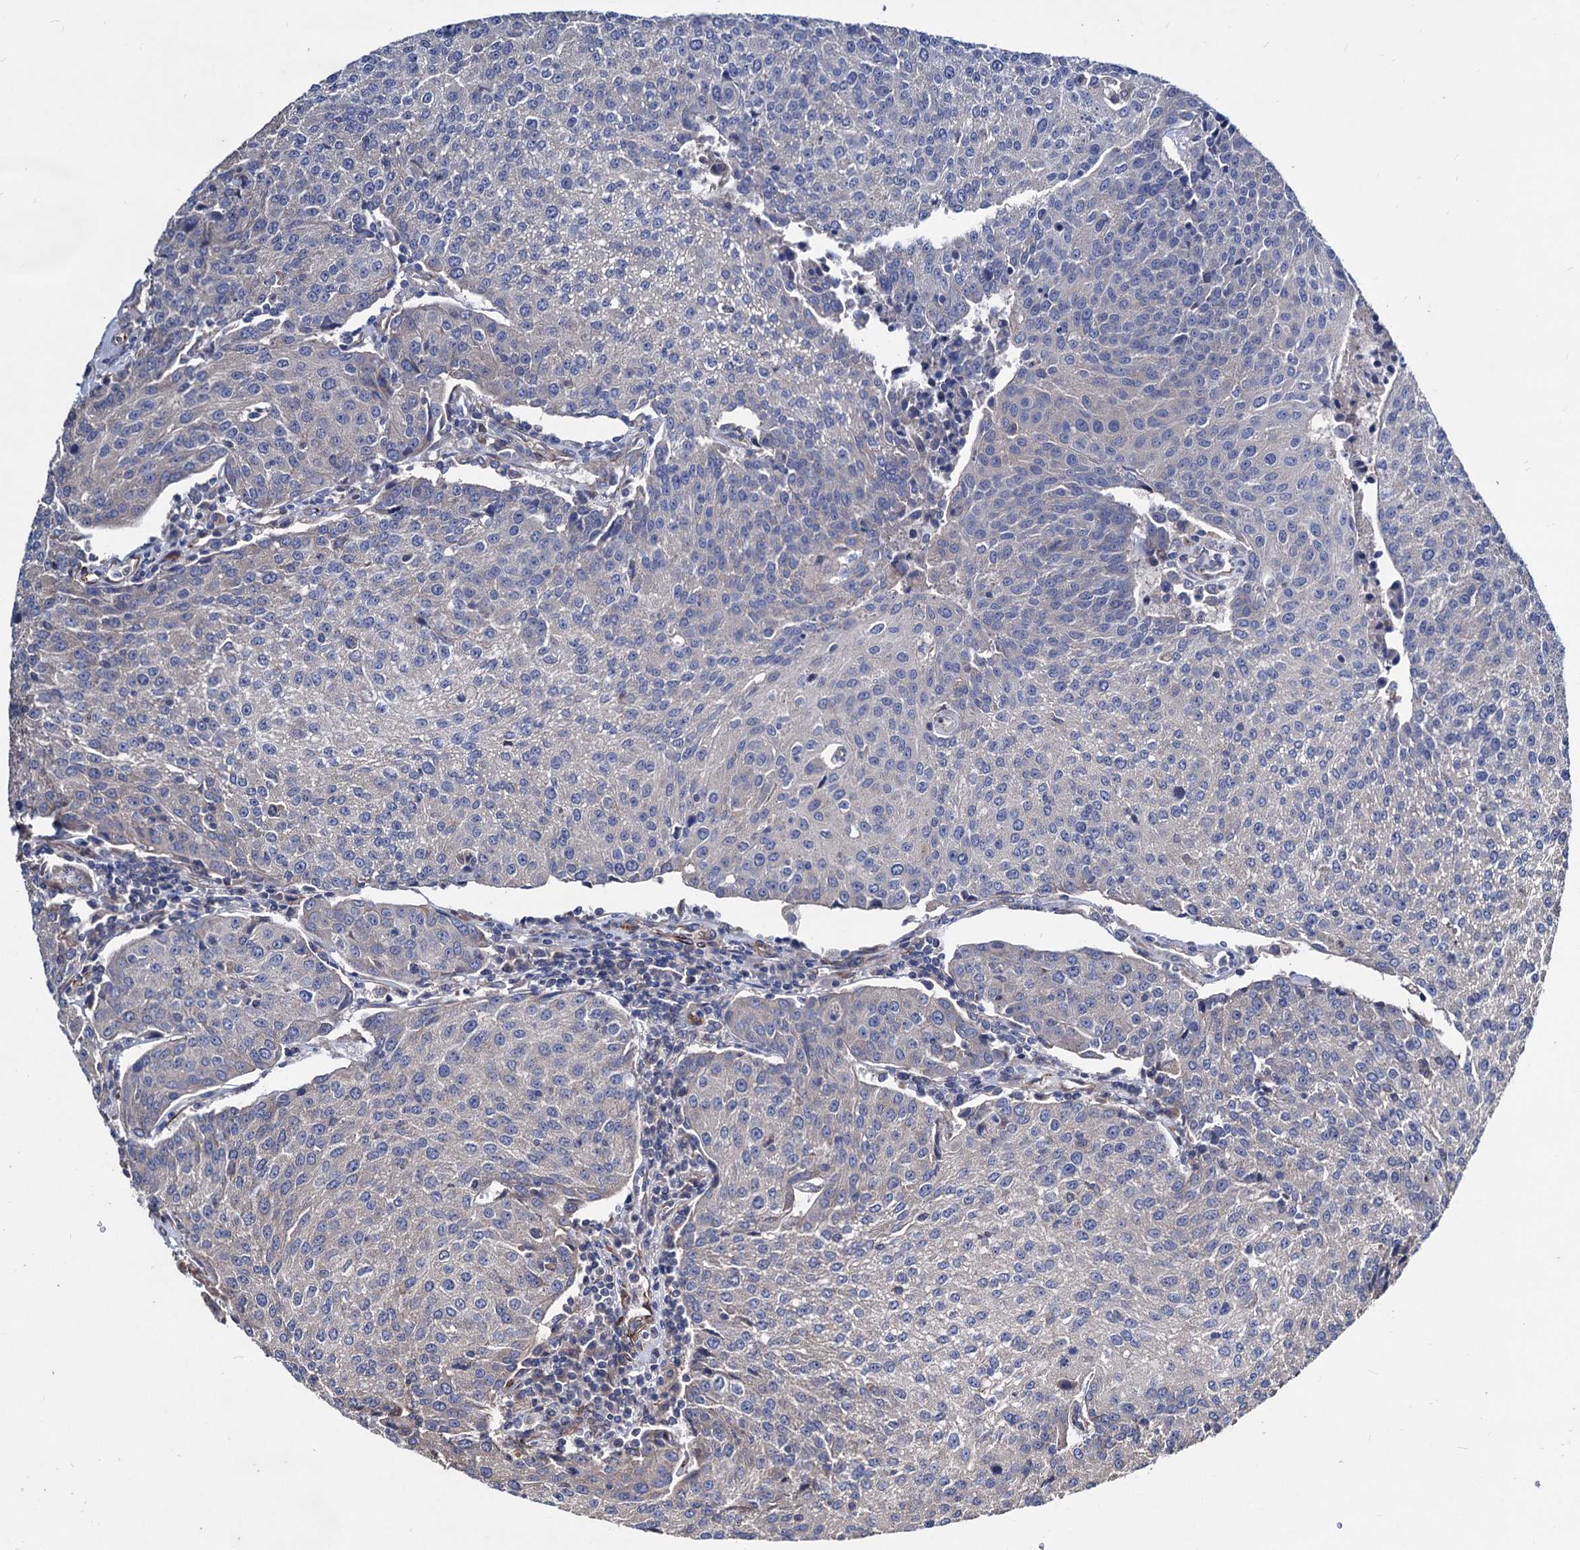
{"staining": {"intensity": "negative", "quantity": "none", "location": "none"}, "tissue": "urothelial cancer", "cell_type": "Tumor cells", "image_type": "cancer", "snomed": [{"axis": "morphology", "description": "Urothelial carcinoma, High grade"}, {"axis": "topography", "description": "Urinary bladder"}], "caption": "DAB (3,3'-diaminobenzidine) immunohistochemical staining of human urothelial cancer shows no significant staining in tumor cells. Nuclei are stained in blue.", "gene": "WDR11", "patient": {"sex": "female", "age": 85}}